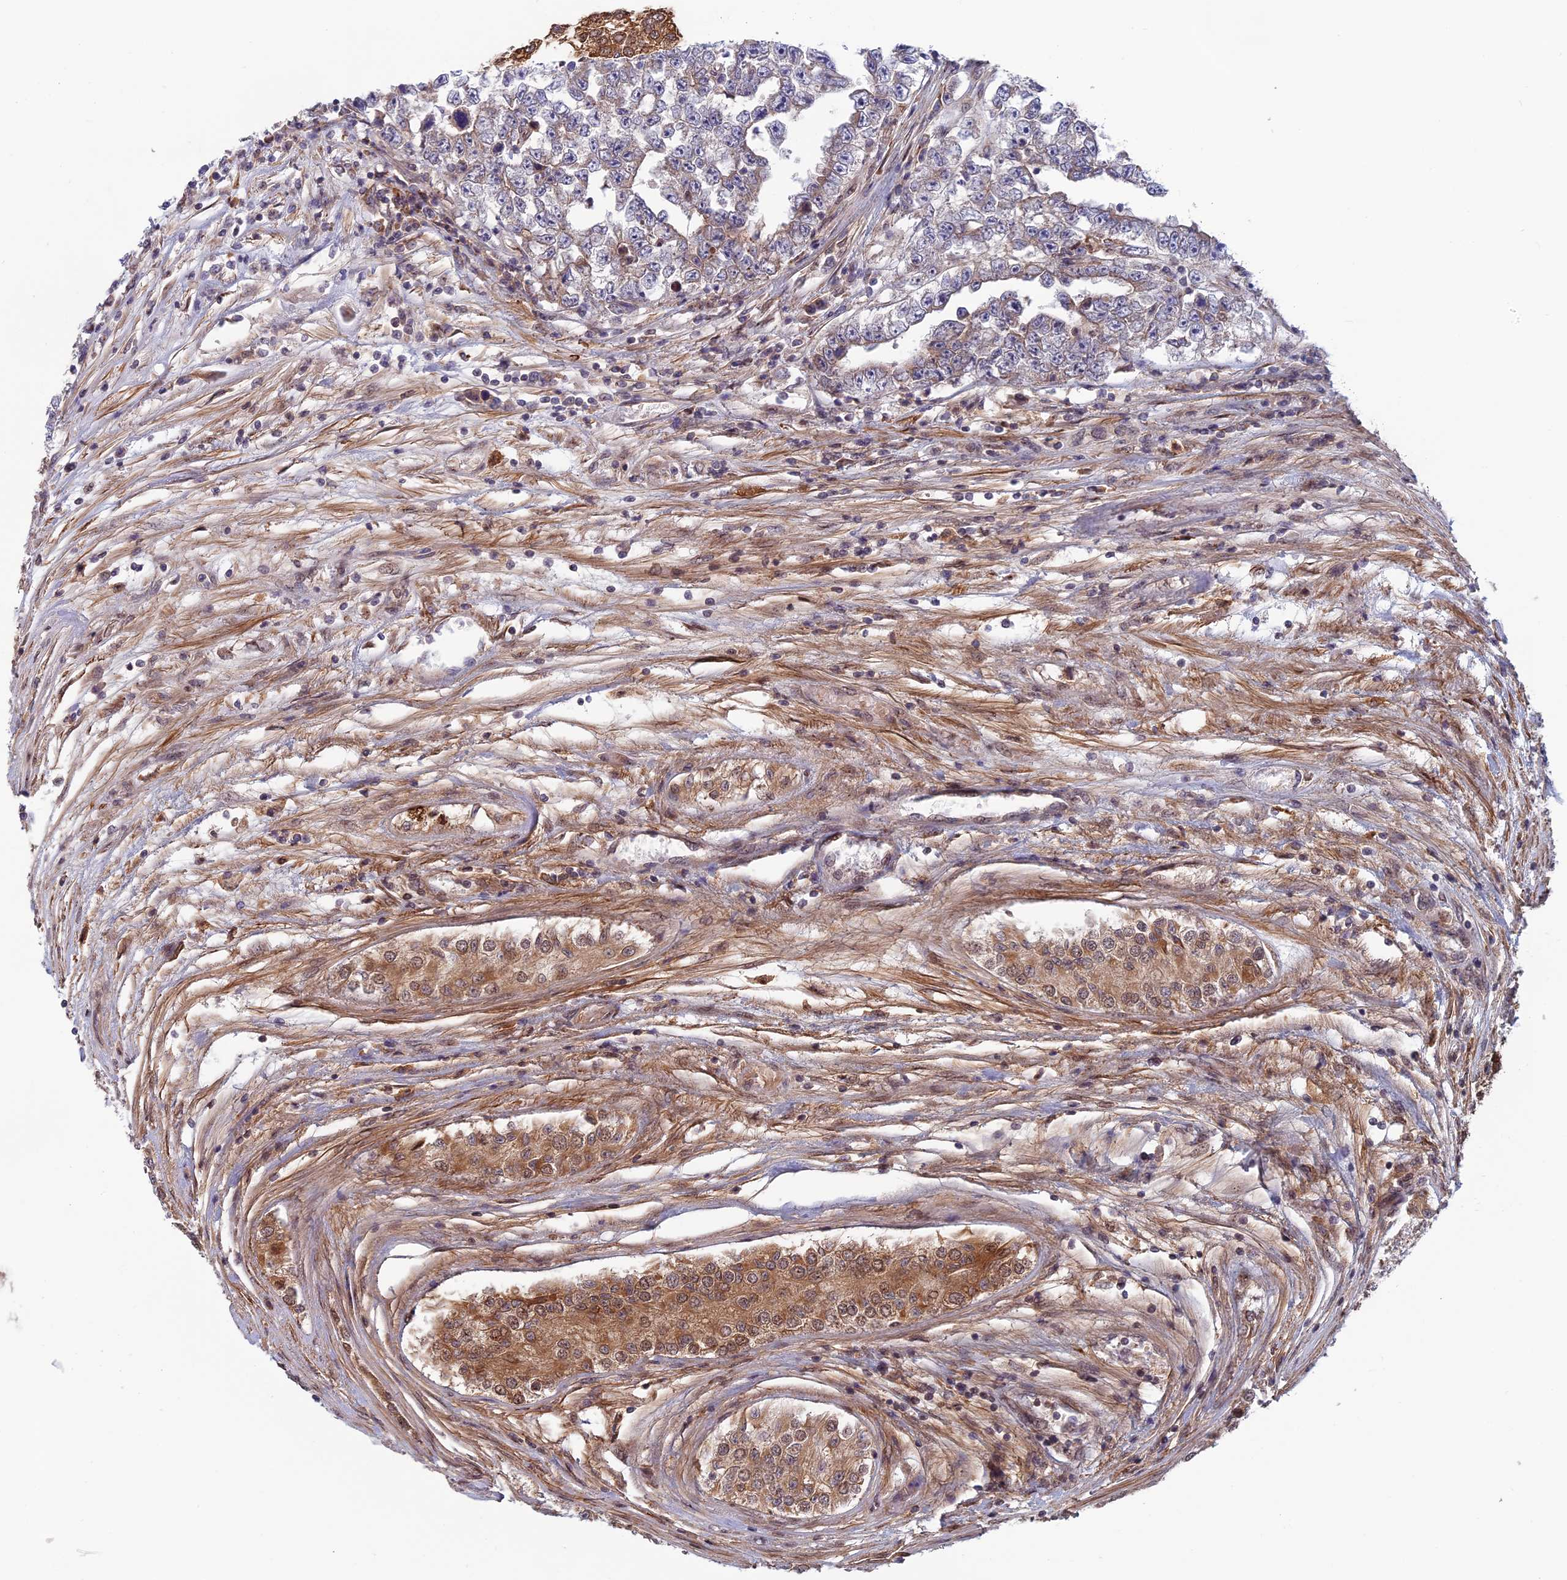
{"staining": {"intensity": "negative", "quantity": "none", "location": "none"}, "tissue": "testis cancer", "cell_type": "Tumor cells", "image_type": "cancer", "snomed": [{"axis": "morphology", "description": "Carcinoma, Embryonal, NOS"}, {"axis": "topography", "description": "Testis"}], "caption": "A histopathology image of human embryonal carcinoma (testis) is negative for staining in tumor cells. Brightfield microscopy of immunohistochemistry stained with DAB (3,3'-diaminobenzidine) (brown) and hematoxylin (blue), captured at high magnification.", "gene": "FADS1", "patient": {"sex": "male", "age": 25}}